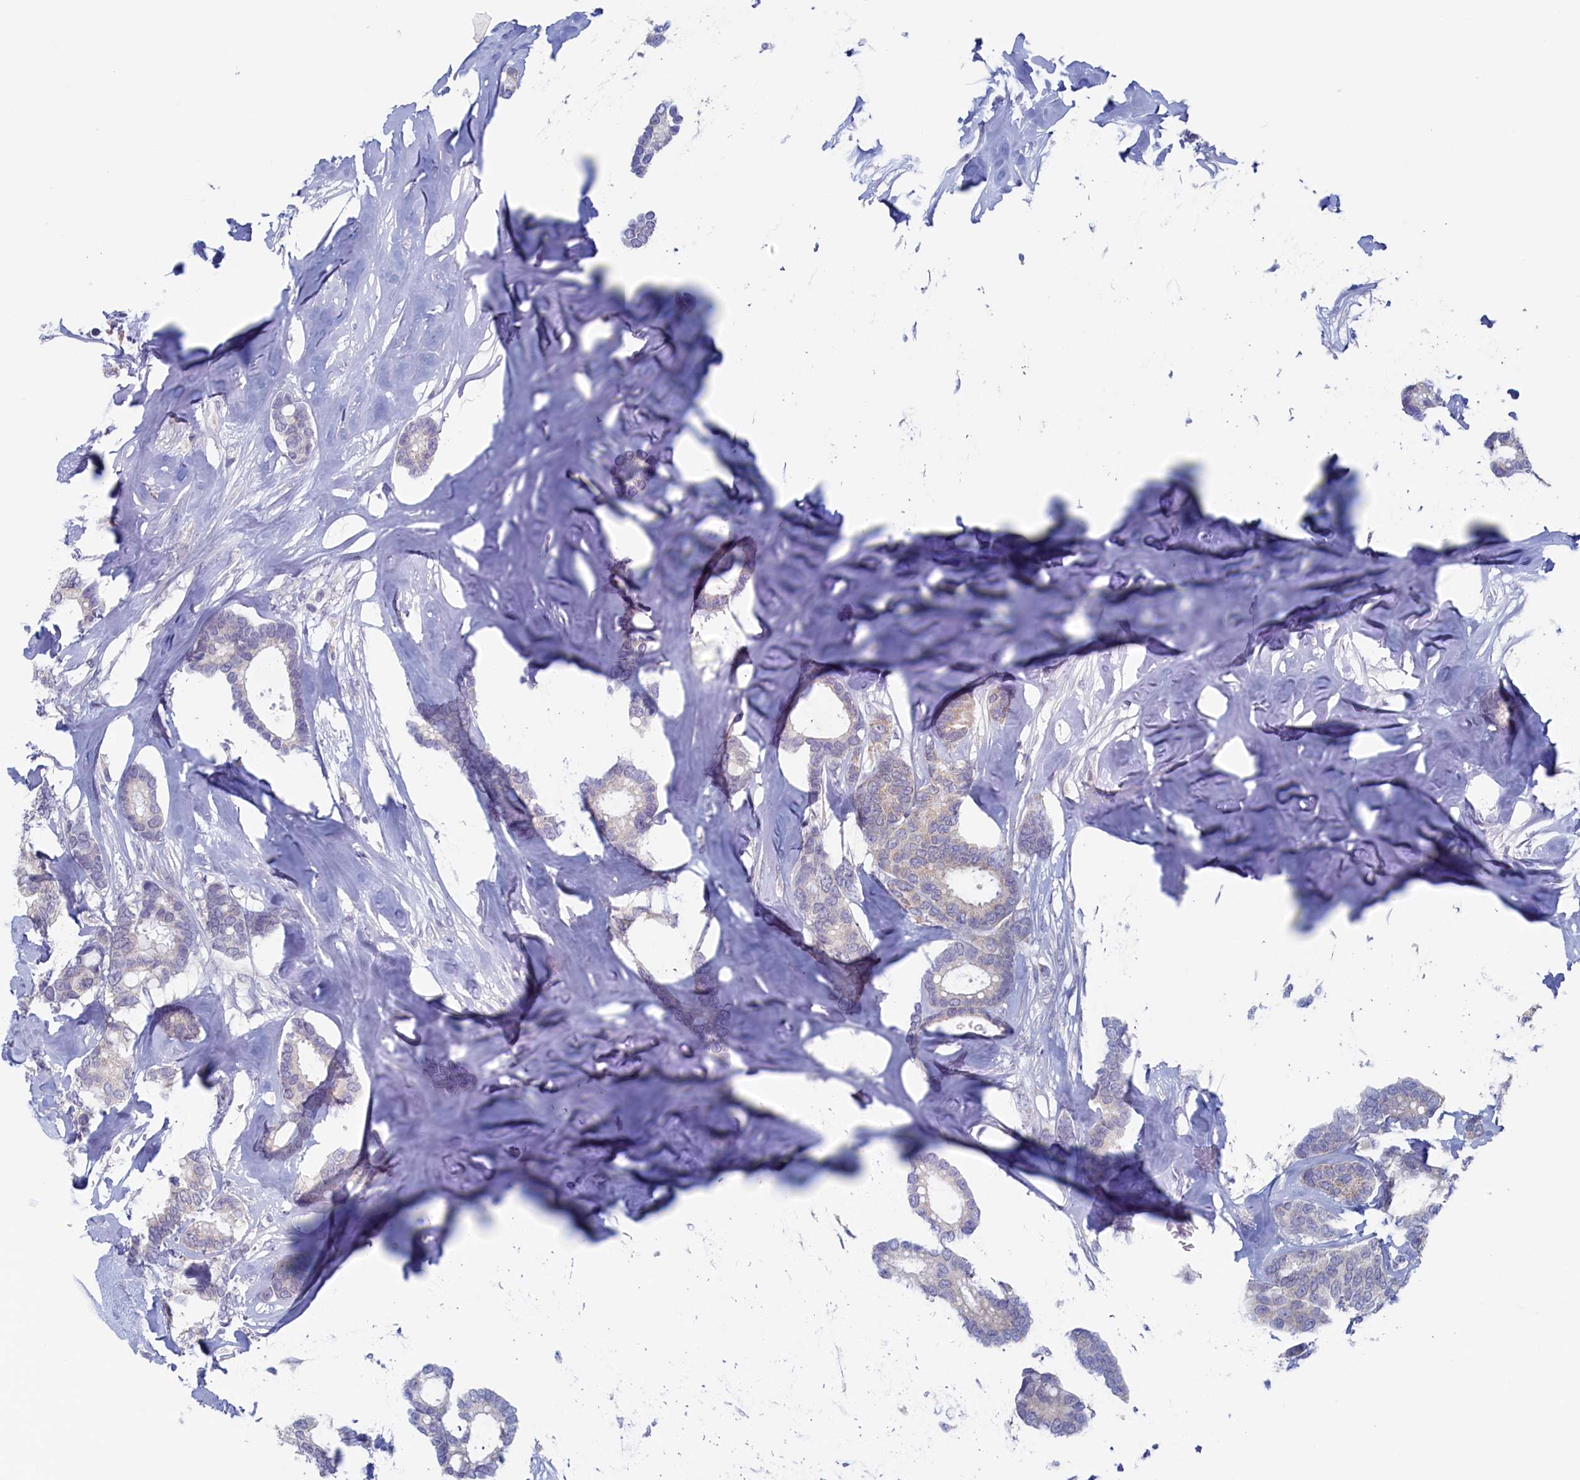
{"staining": {"intensity": "weak", "quantity": "<25%", "location": "cytoplasmic/membranous"}, "tissue": "breast cancer", "cell_type": "Tumor cells", "image_type": "cancer", "snomed": [{"axis": "morphology", "description": "Duct carcinoma"}, {"axis": "topography", "description": "Breast"}], "caption": "An image of breast infiltrating ductal carcinoma stained for a protein exhibits no brown staining in tumor cells. (Brightfield microscopy of DAB immunohistochemistry at high magnification).", "gene": "WDR76", "patient": {"sex": "female", "age": 87}}